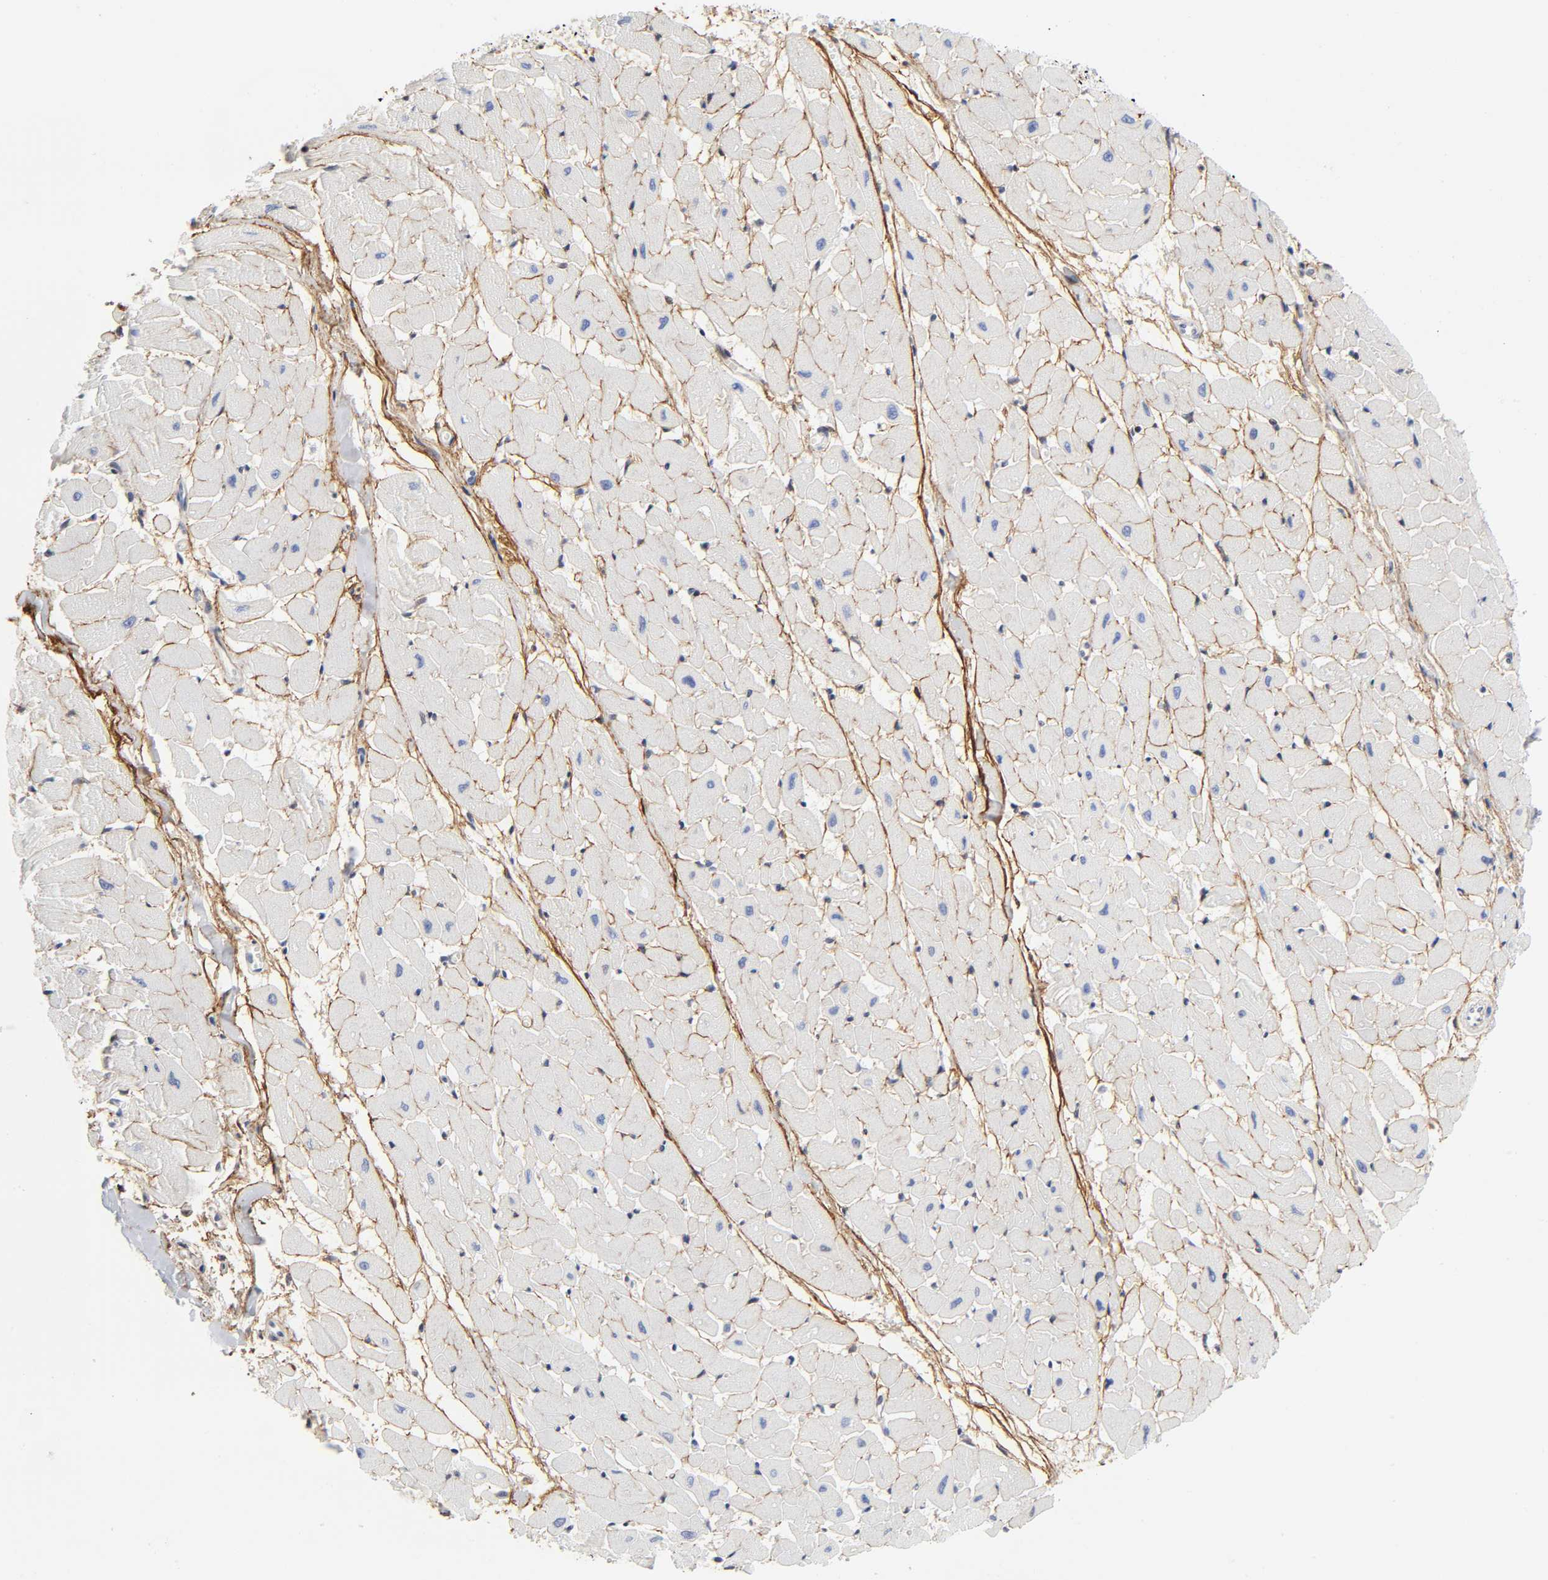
{"staining": {"intensity": "negative", "quantity": "none", "location": "none"}, "tissue": "heart muscle", "cell_type": "Cardiomyocytes", "image_type": "normal", "snomed": [{"axis": "morphology", "description": "Normal tissue, NOS"}, {"axis": "topography", "description": "Heart"}], "caption": "An image of human heart muscle is negative for staining in cardiomyocytes.", "gene": "DIDO1", "patient": {"sex": "female", "age": 19}}